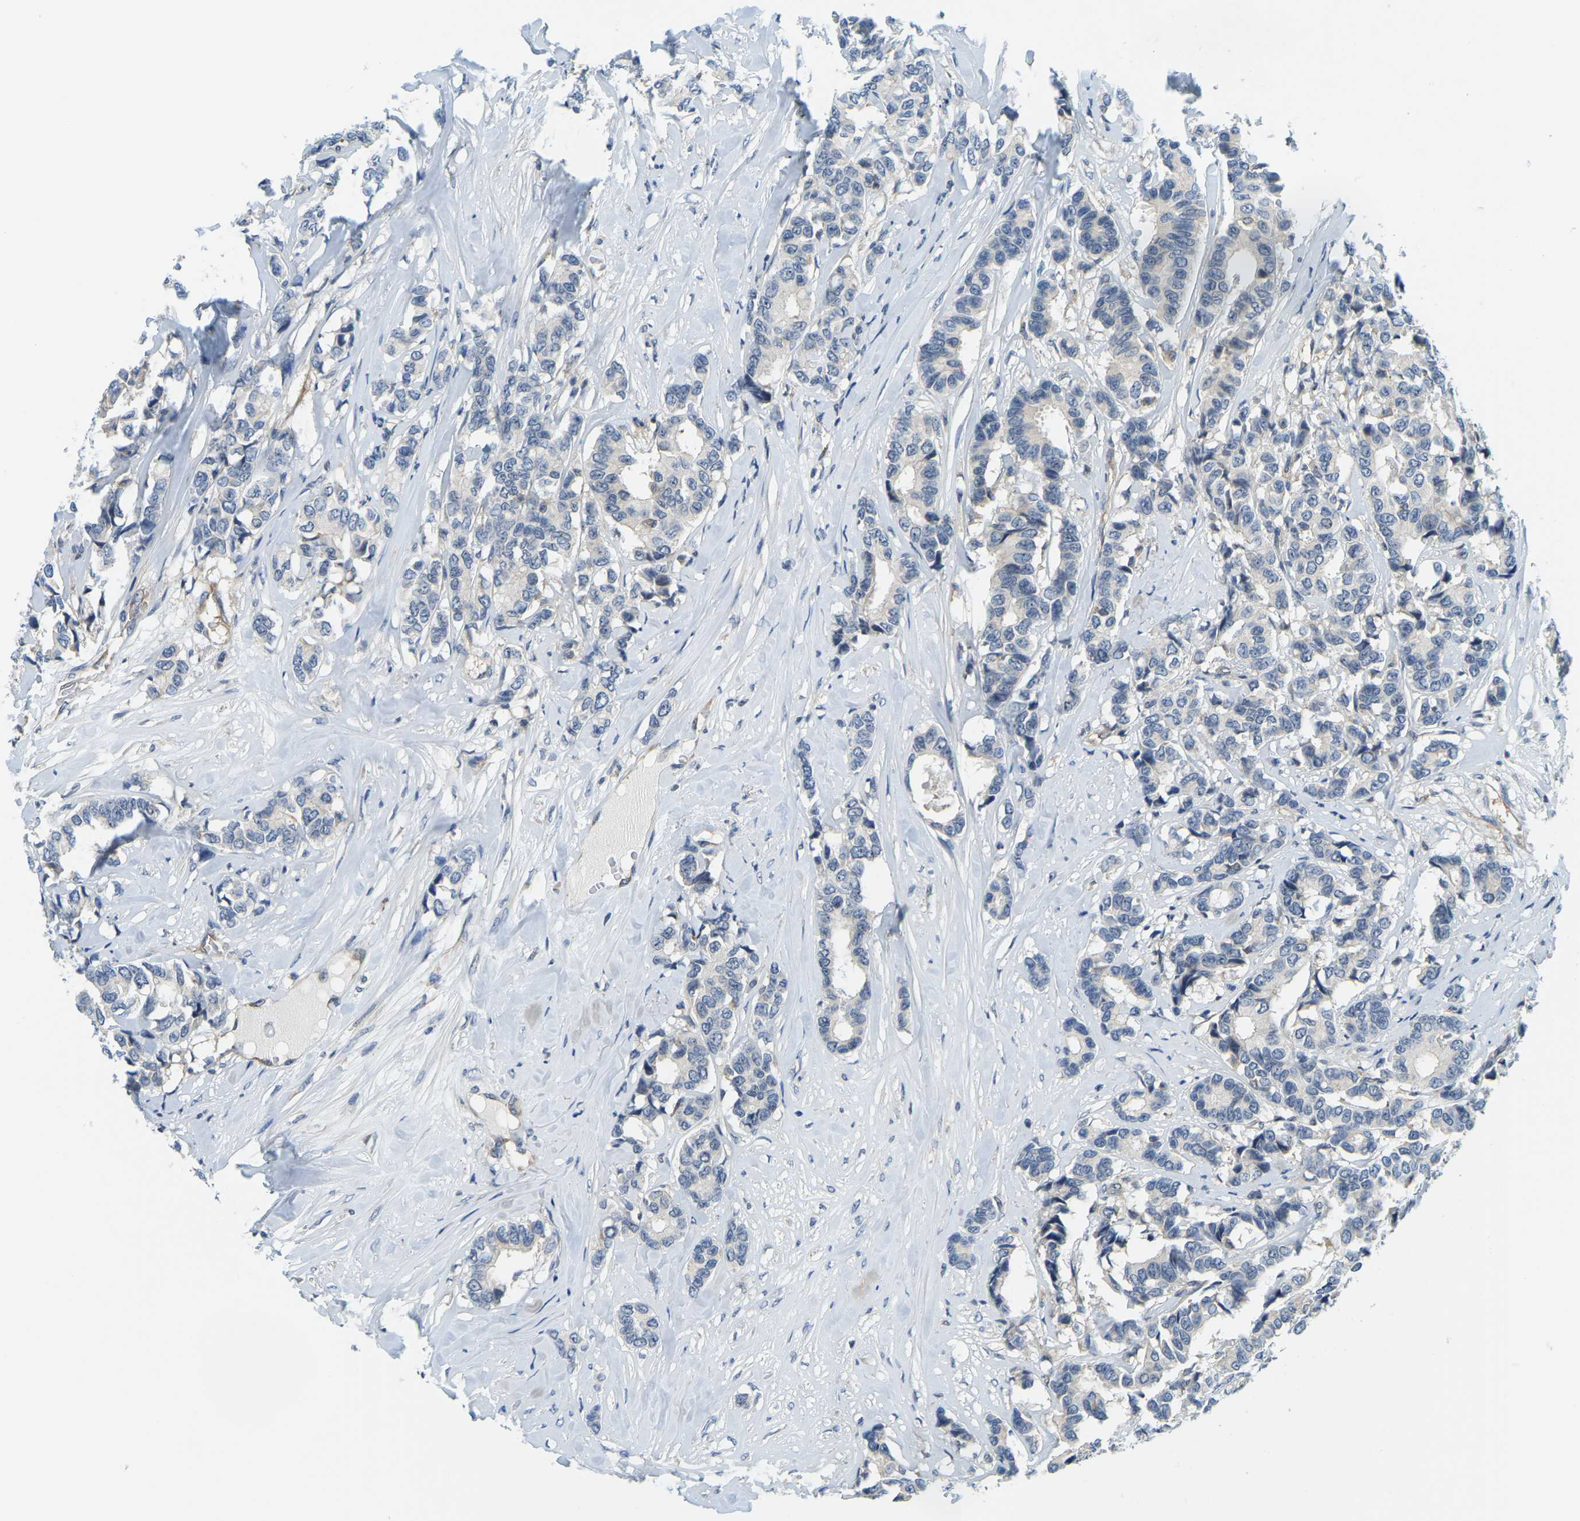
{"staining": {"intensity": "negative", "quantity": "none", "location": "none"}, "tissue": "breast cancer", "cell_type": "Tumor cells", "image_type": "cancer", "snomed": [{"axis": "morphology", "description": "Duct carcinoma"}, {"axis": "topography", "description": "Breast"}], "caption": "Breast cancer (intraductal carcinoma) was stained to show a protein in brown. There is no significant expression in tumor cells.", "gene": "RRP1", "patient": {"sex": "female", "age": 87}}